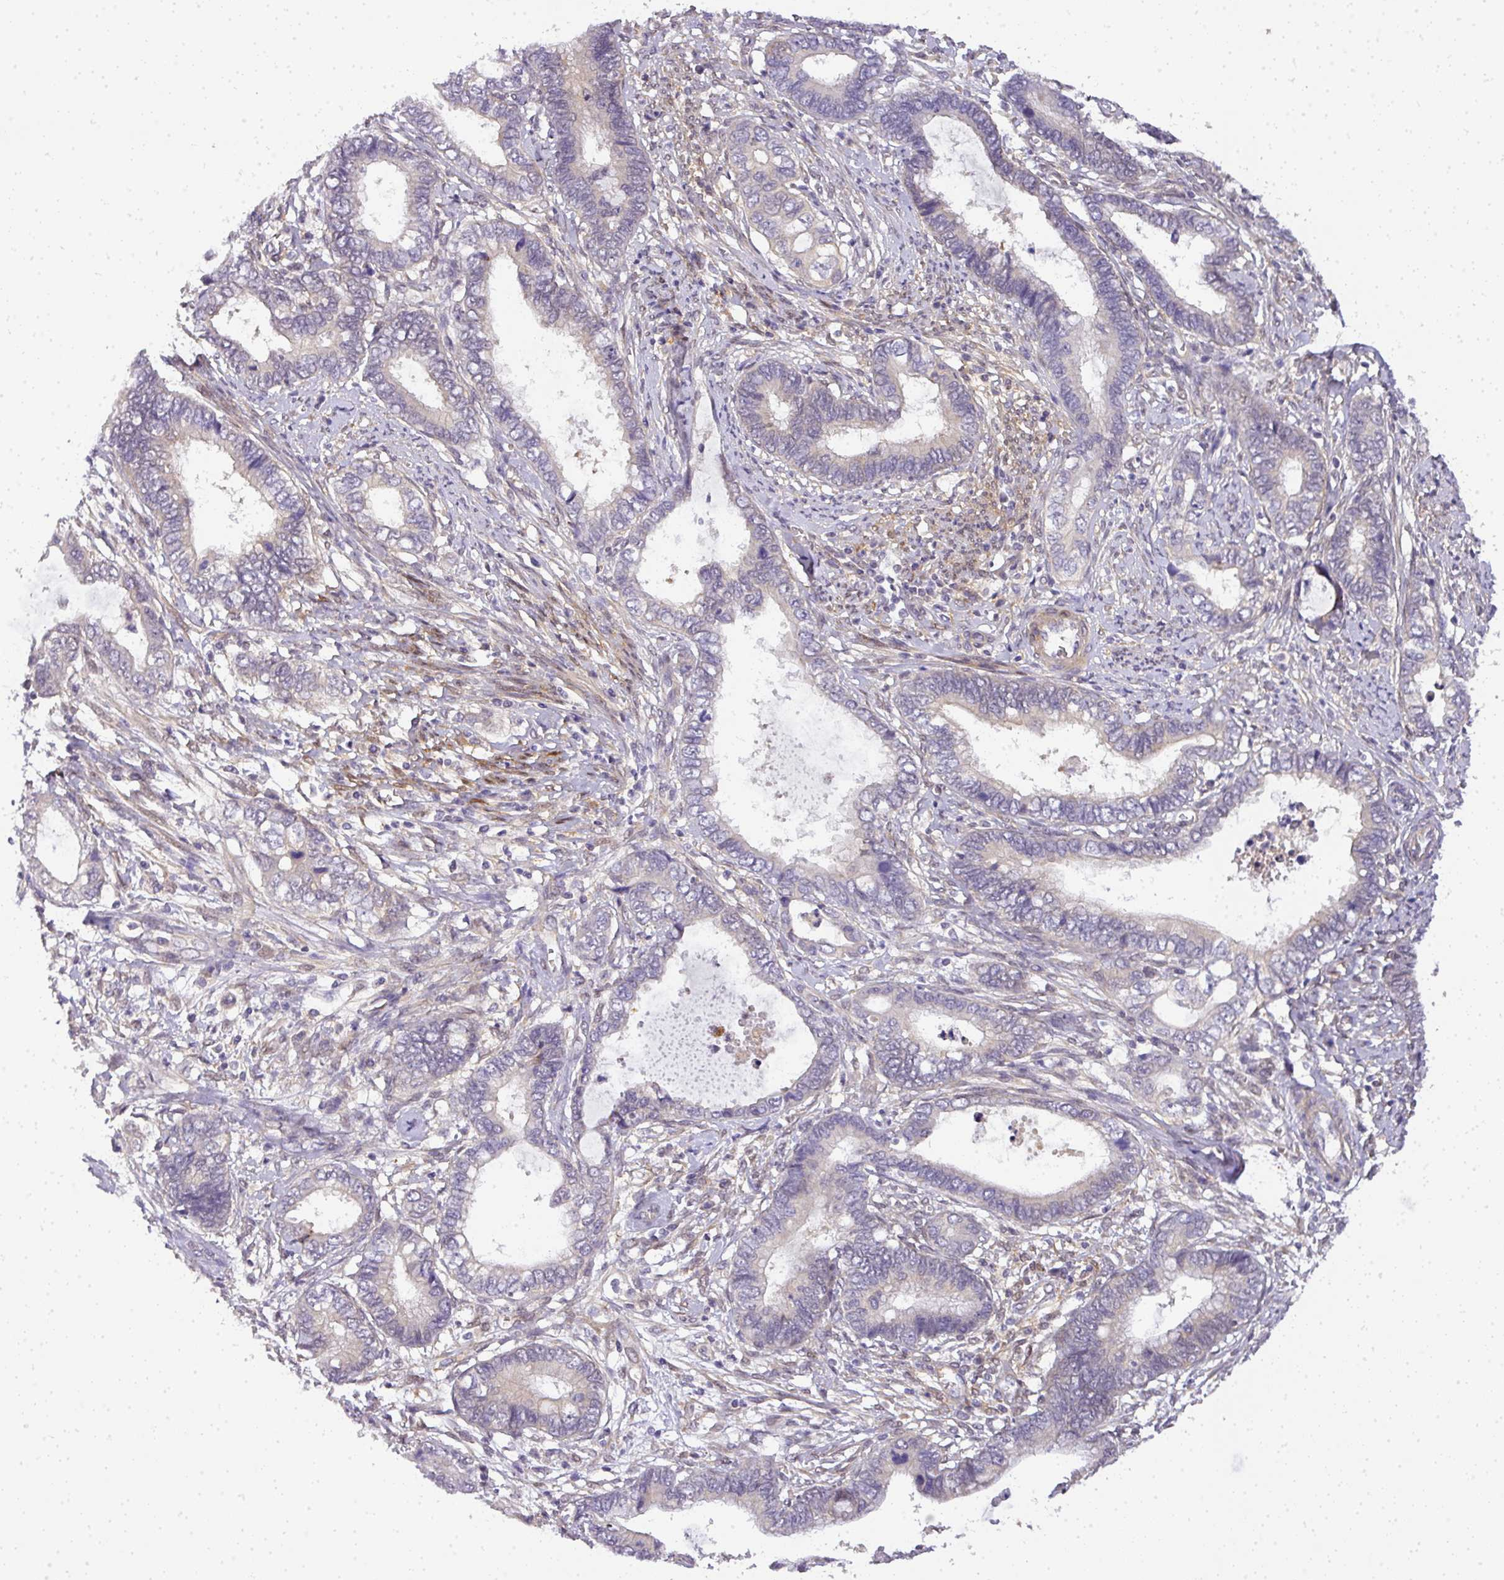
{"staining": {"intensity": "weak", "quantity": "<25%", "location": "cytoplasmic/membranous"}, "tissue": "cervical cancer", "cell_type": "Tumor cells", "image_type": "cancer", "snomed": [{"axis": "morphology", "description": "Adenocarcinoma, NOS"}, {"axis": "topography", "description": "Cervix"}], "caption": "Immunohistochemistry photomicrograph of adenocarcinoma (cervical) stained for a protein (brown), which shows no expression in tumor cells.", "gene": "ADH5", "patient": {"sex": "female", "age": 44}}